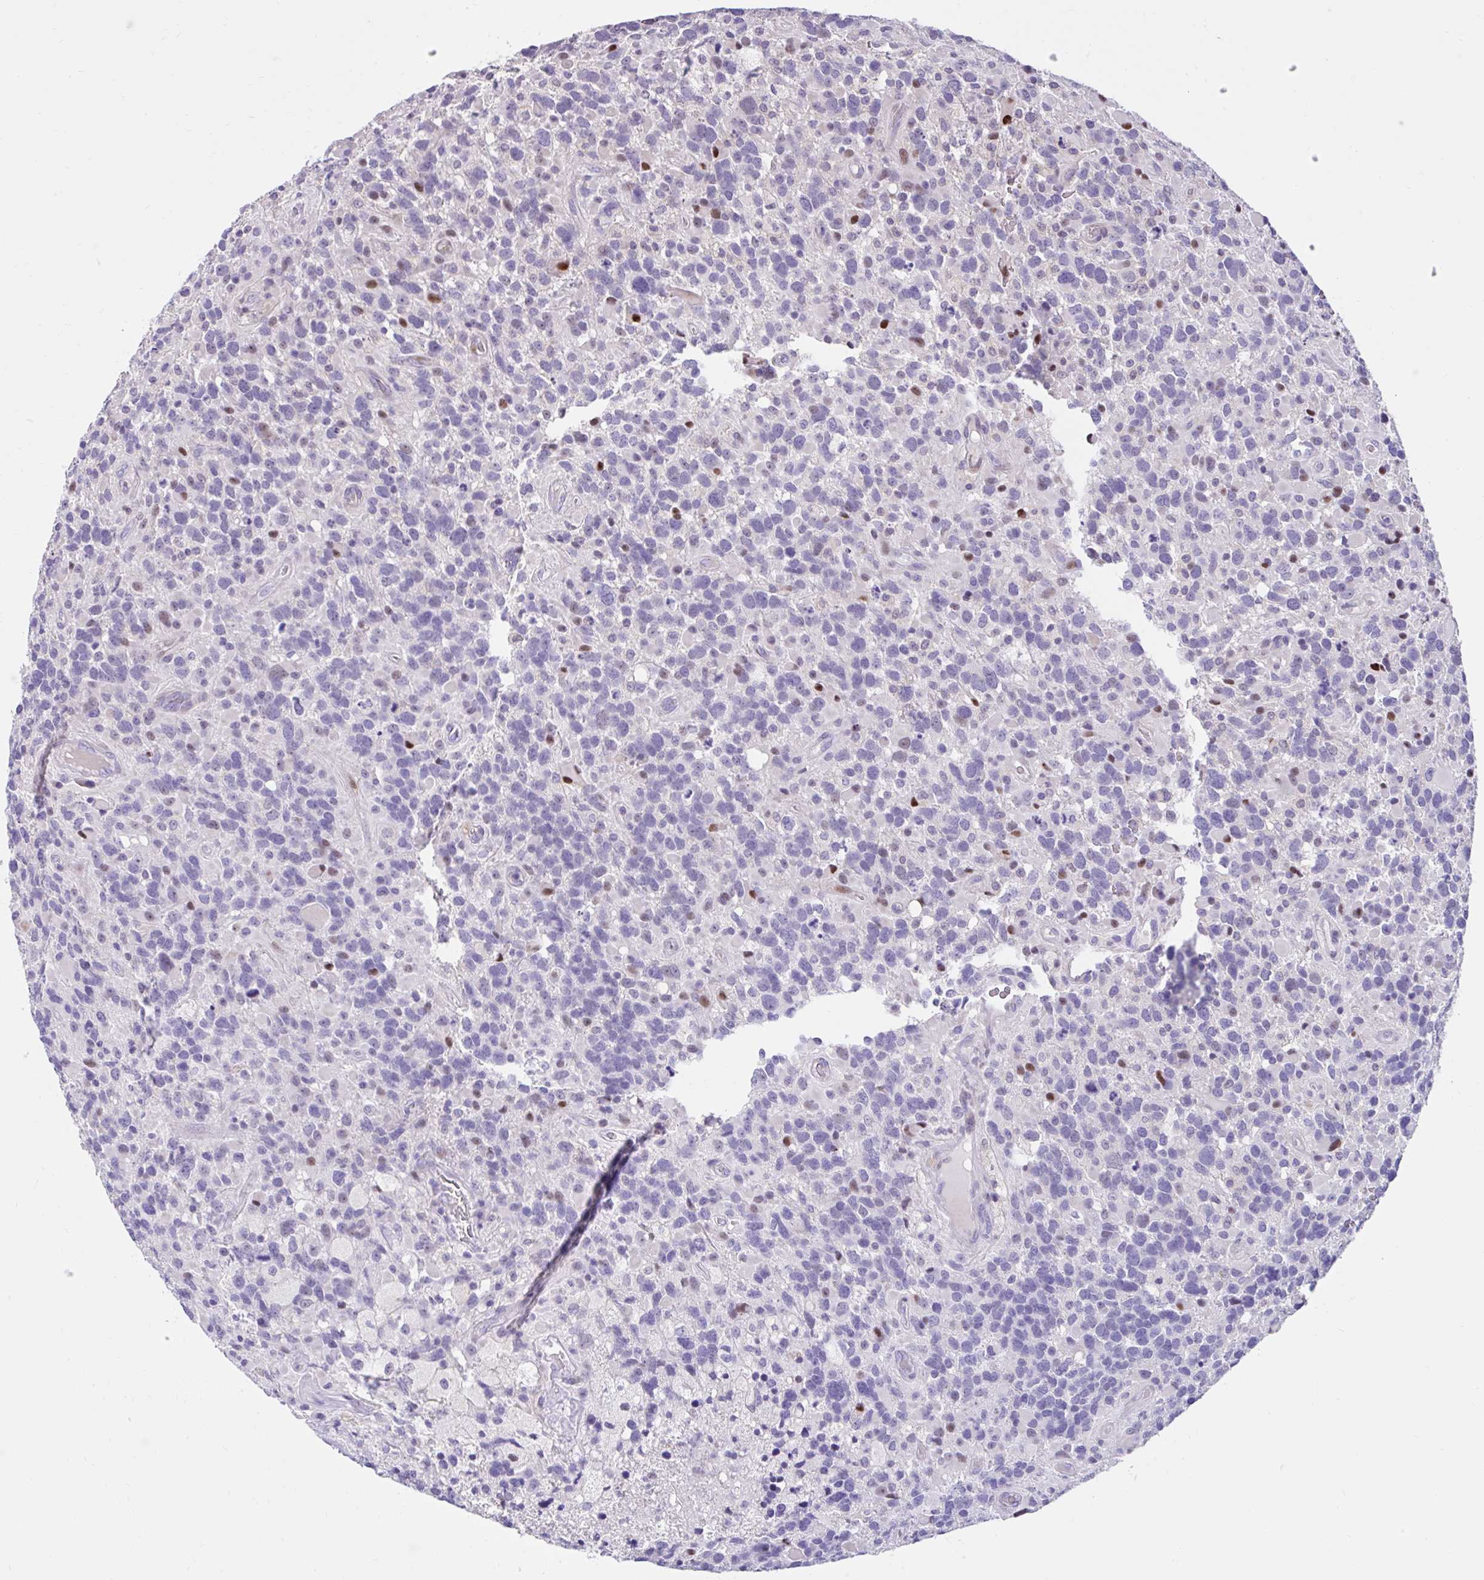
{"staining": {"intensity": "moderate", "quantity": "<25%", "location": "nuclear"}, "tissue": "glioma", "cell_type": "Tumor cells", "image_type": "cancer", "snomed": [{"axis": "morphology", "description": "Glioma, malignant, High grade"}, {"axis": "topography", "description": "Brain"}], "caption": "Malignant glioma (high-grade) was stained to show a protein in brown. There is low levels of moderate nuclear staining in approximately <25% of tumor cells.", "gene": "NHLH2", "patient": {"sex": "female", "age": 40}}